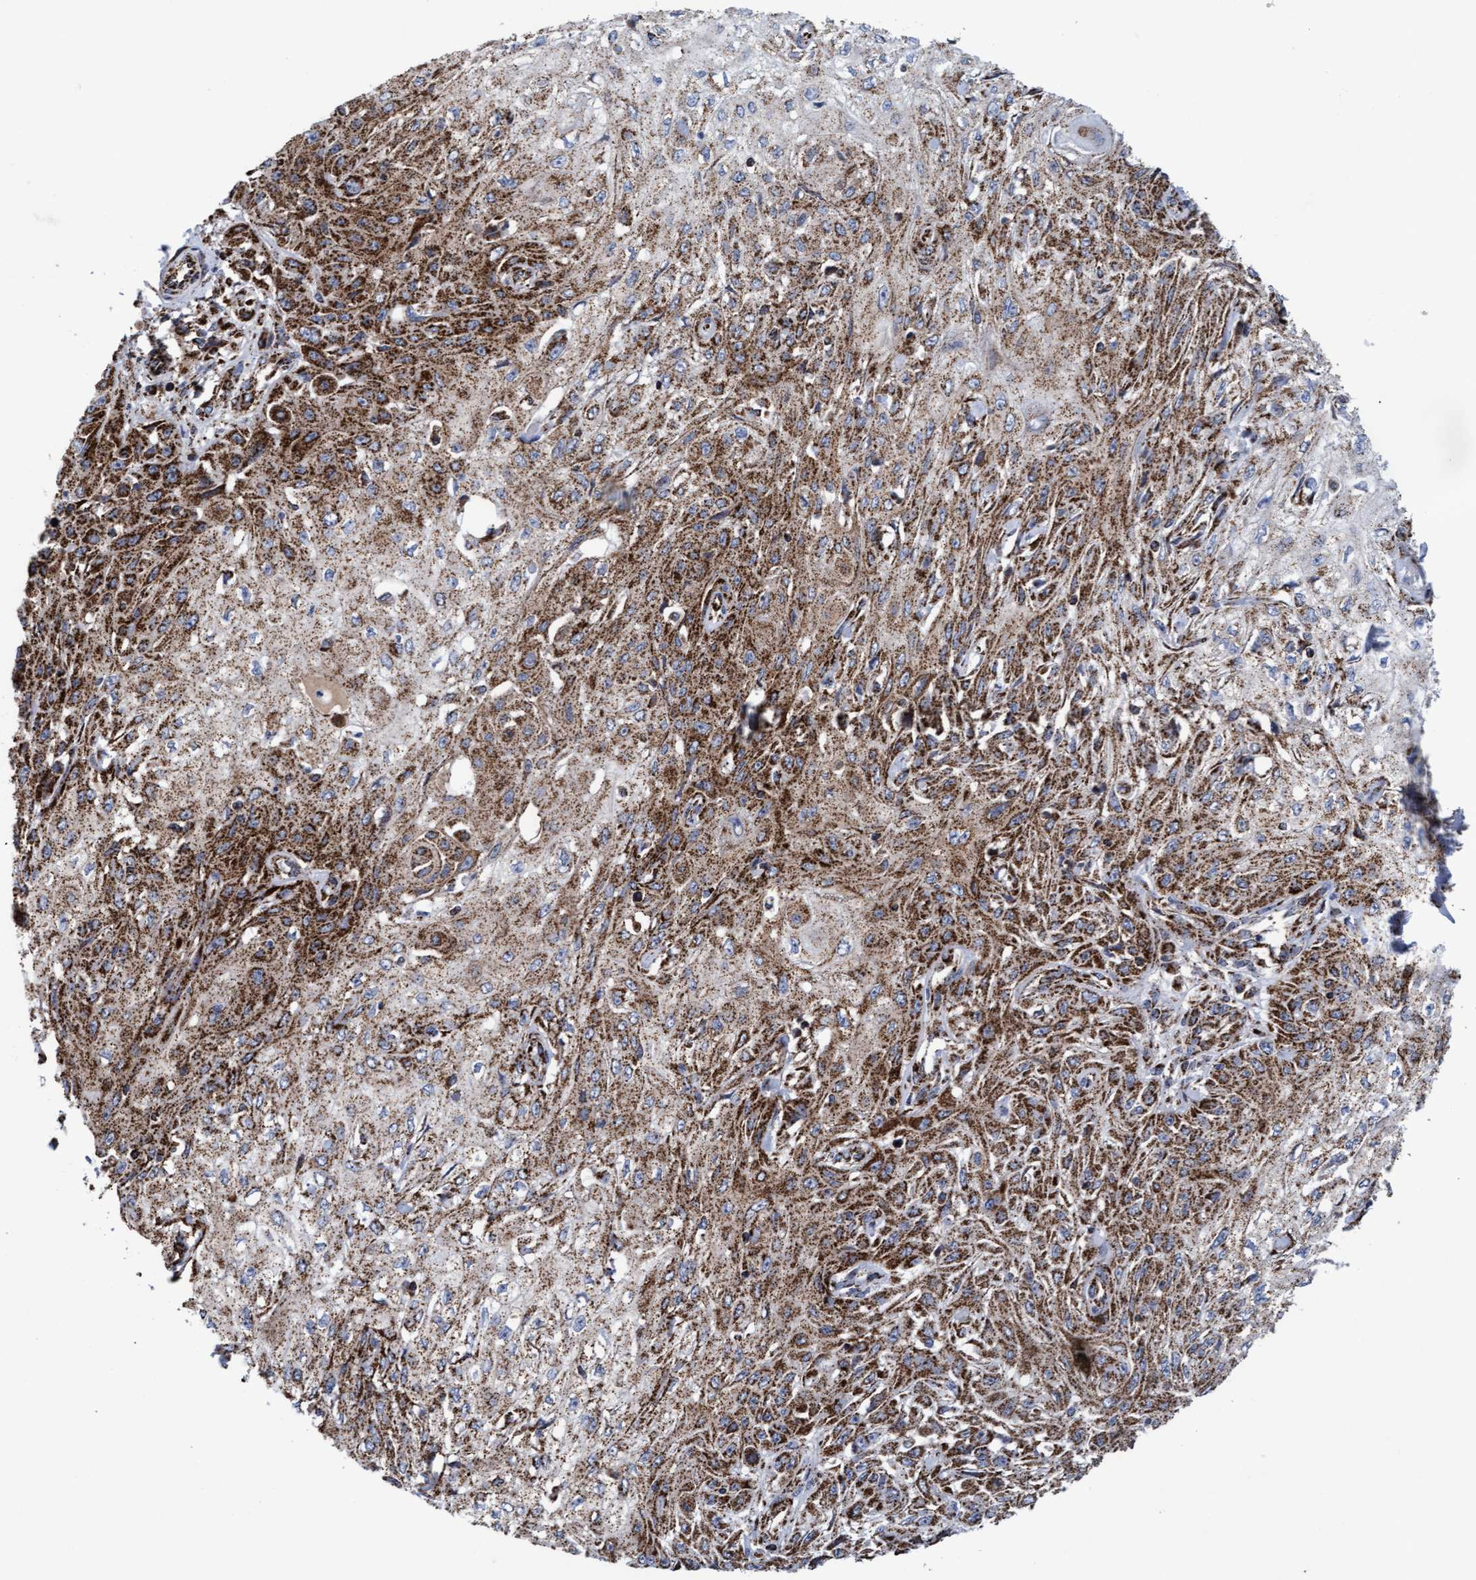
{"staining": {"intensity": "moderate", "quantity": ">75%", "location": "cytoplasmic/membranous"}, "tissue": "skin cancer", "cell_type": "Tumor cells", "image_type": "cancer", "snomed": [{"axis": "morphology", "description": "Squamous cell carcinoma, NOS"}, {"axis": "morphology", "description": "Squamous cell carcinoma, metastatic, NOS"}, {"axis": "topography", "description": "Skin"}, {"axis": "topography", "description": "Lymph node"}], "caption": "Moderate cytoplasmic/membranous staining is seen in about >75% of tumor cells in skin metastatic squamous cell carcinoma. The protein of interest is stained brown, and the nuclei are stained in blue (DAB IHC with brightfield microscopy, high magnification).", "gene": "MRPL38", "patient": {"sex": "male", "age": 75}}